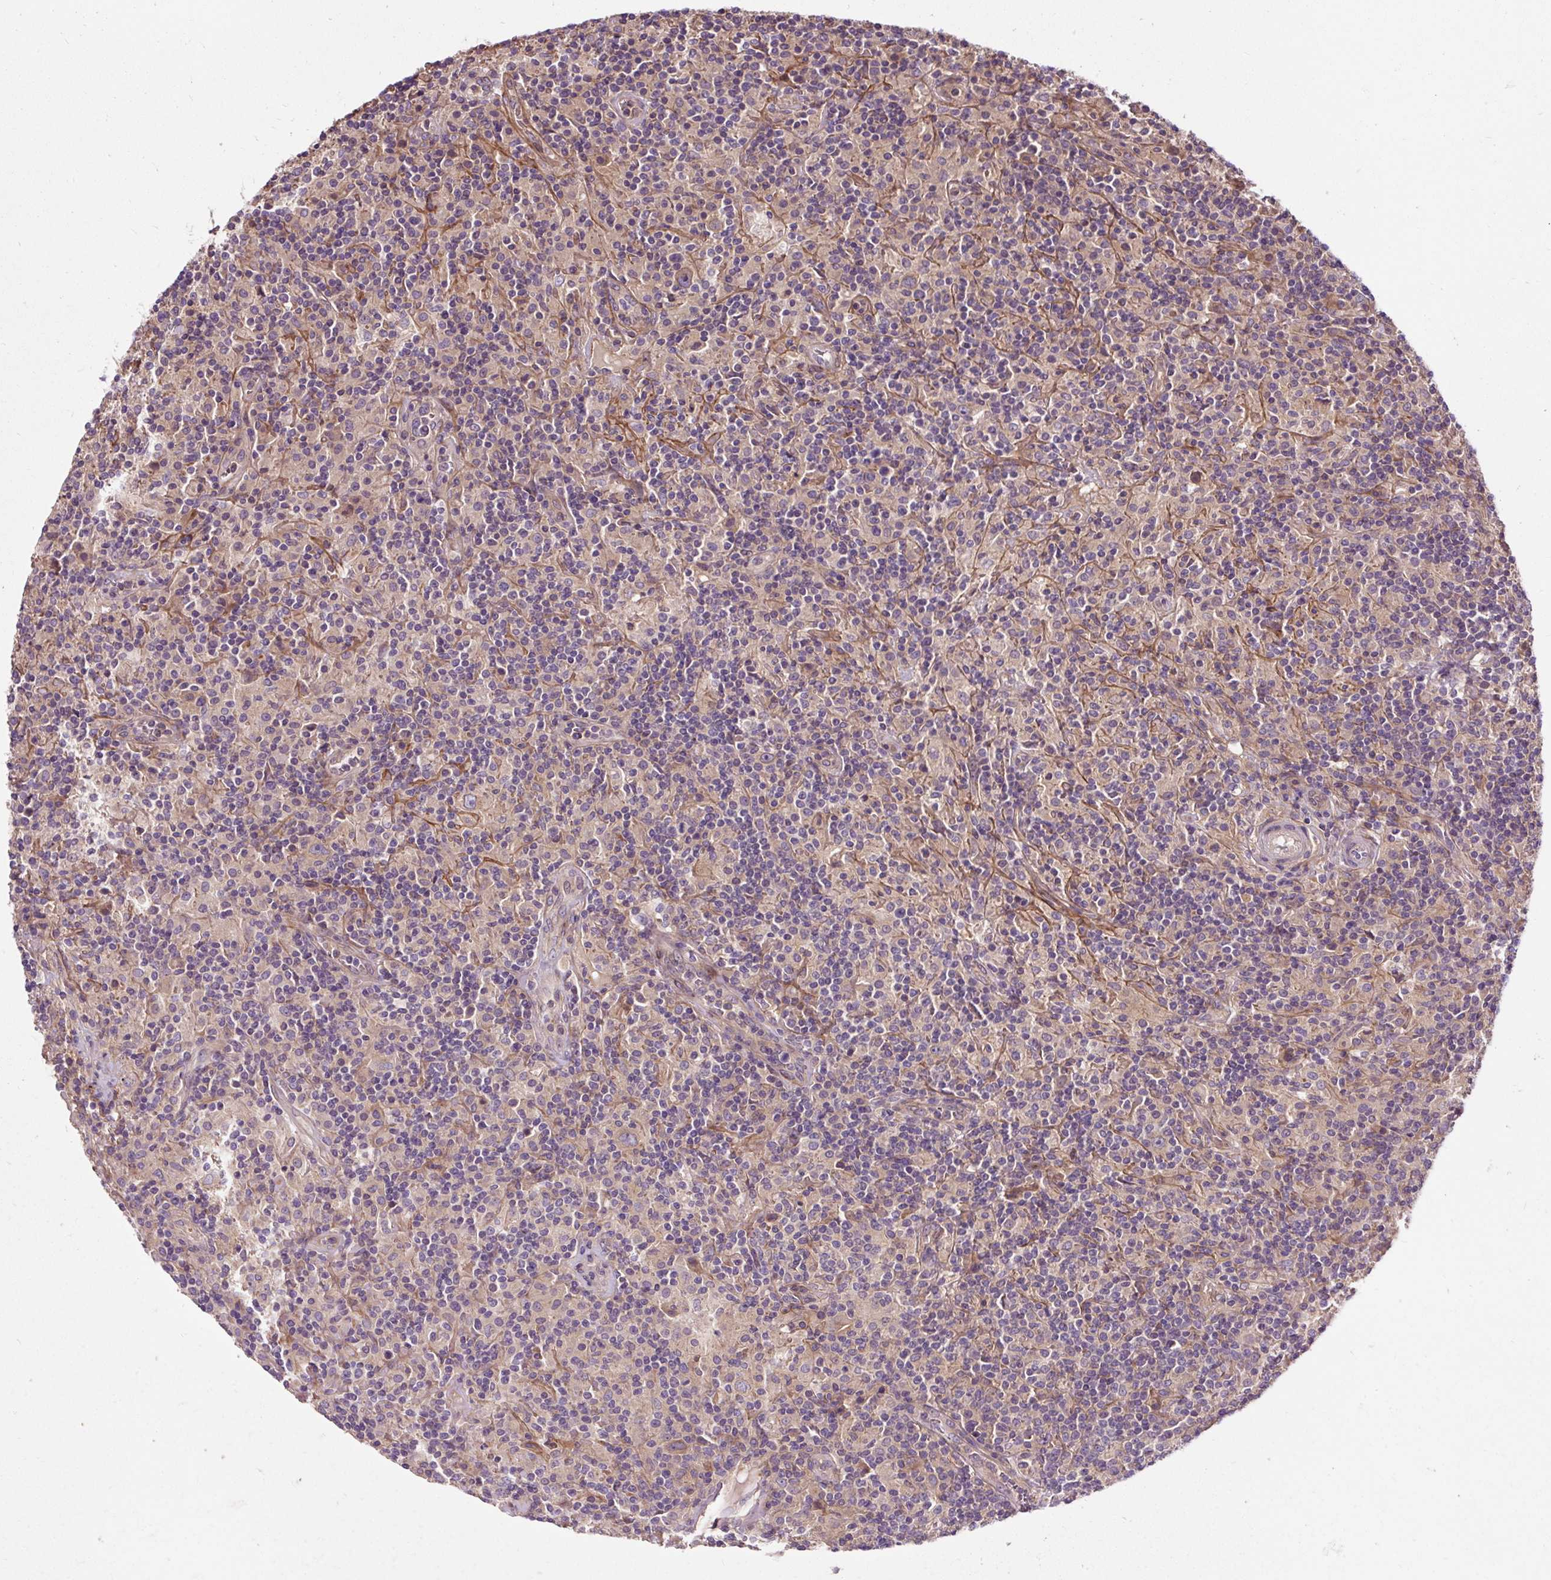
{"staining": {"intensity": "weak", "quantity": "<25%", "location": "cytoplasmic/membranous"}, "tissue": "lymphoma", "cell_type": "Tumor cells", "image_type": "cancer", "snomed": [{"axis": "morphology", "description": "Hodgkin's disease, NOS"}, {"axis": "topography", "description": "Lymph node"}], "caption": "This histopathology image is of Hodgkin's disease stained with immunohistochemistry to label a protein in brown with the nuclei are counter-stained blue. There is no positivity in tumor cells. The staining is performed using DAB brown chromogen with nuclei counter-stained in using hematoxylin.", "gene": "PCDHGB3", "patient": {"sex": "male", "age": 70}}